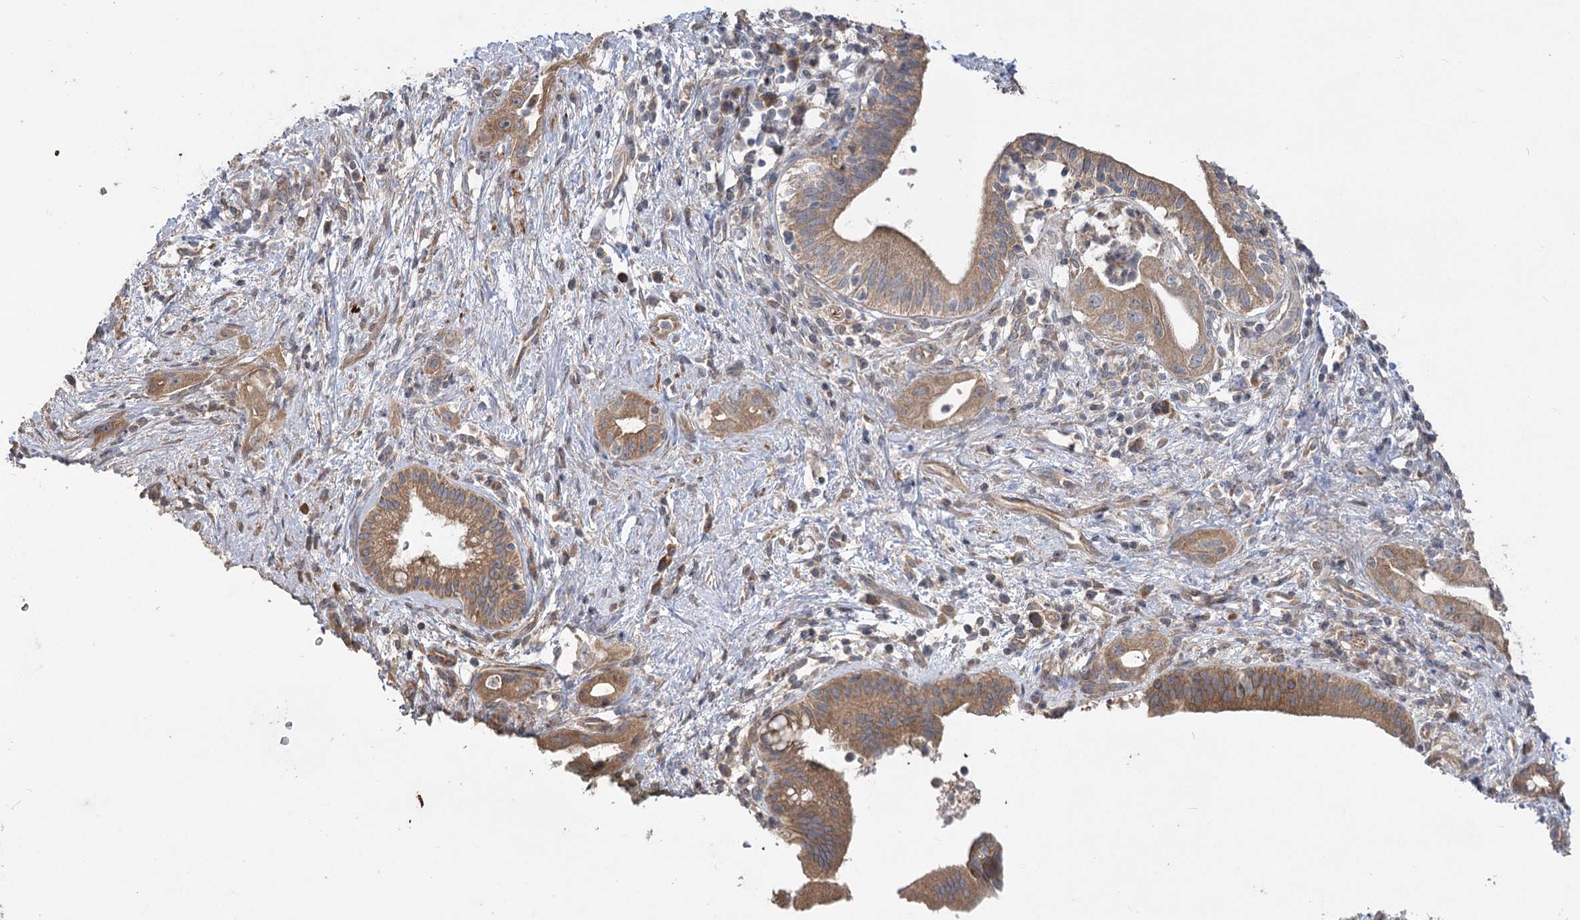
{"staining": {"intensity": "moderate", "quantity": ">75%", "location": "cytoplasmic/membranous"}, "tissue": "pancreatic cancer", "cell_type": "Tumor cells", "image_type": "cancer", "snomed": [{"axis": "morphology", "description": "Adenocarcinoma, NOS"}, {"axis": "topography", "description": "Pancreas"}], "caption": "This image exhibits immunohistochemistry staining of pancreatic adenocarcinoma, with medium moderate cytoplasmic/membranous staining in about >75% of tumor cells.", "gene": "RIN2", "patient": {"sex": "female", "age": 73}}